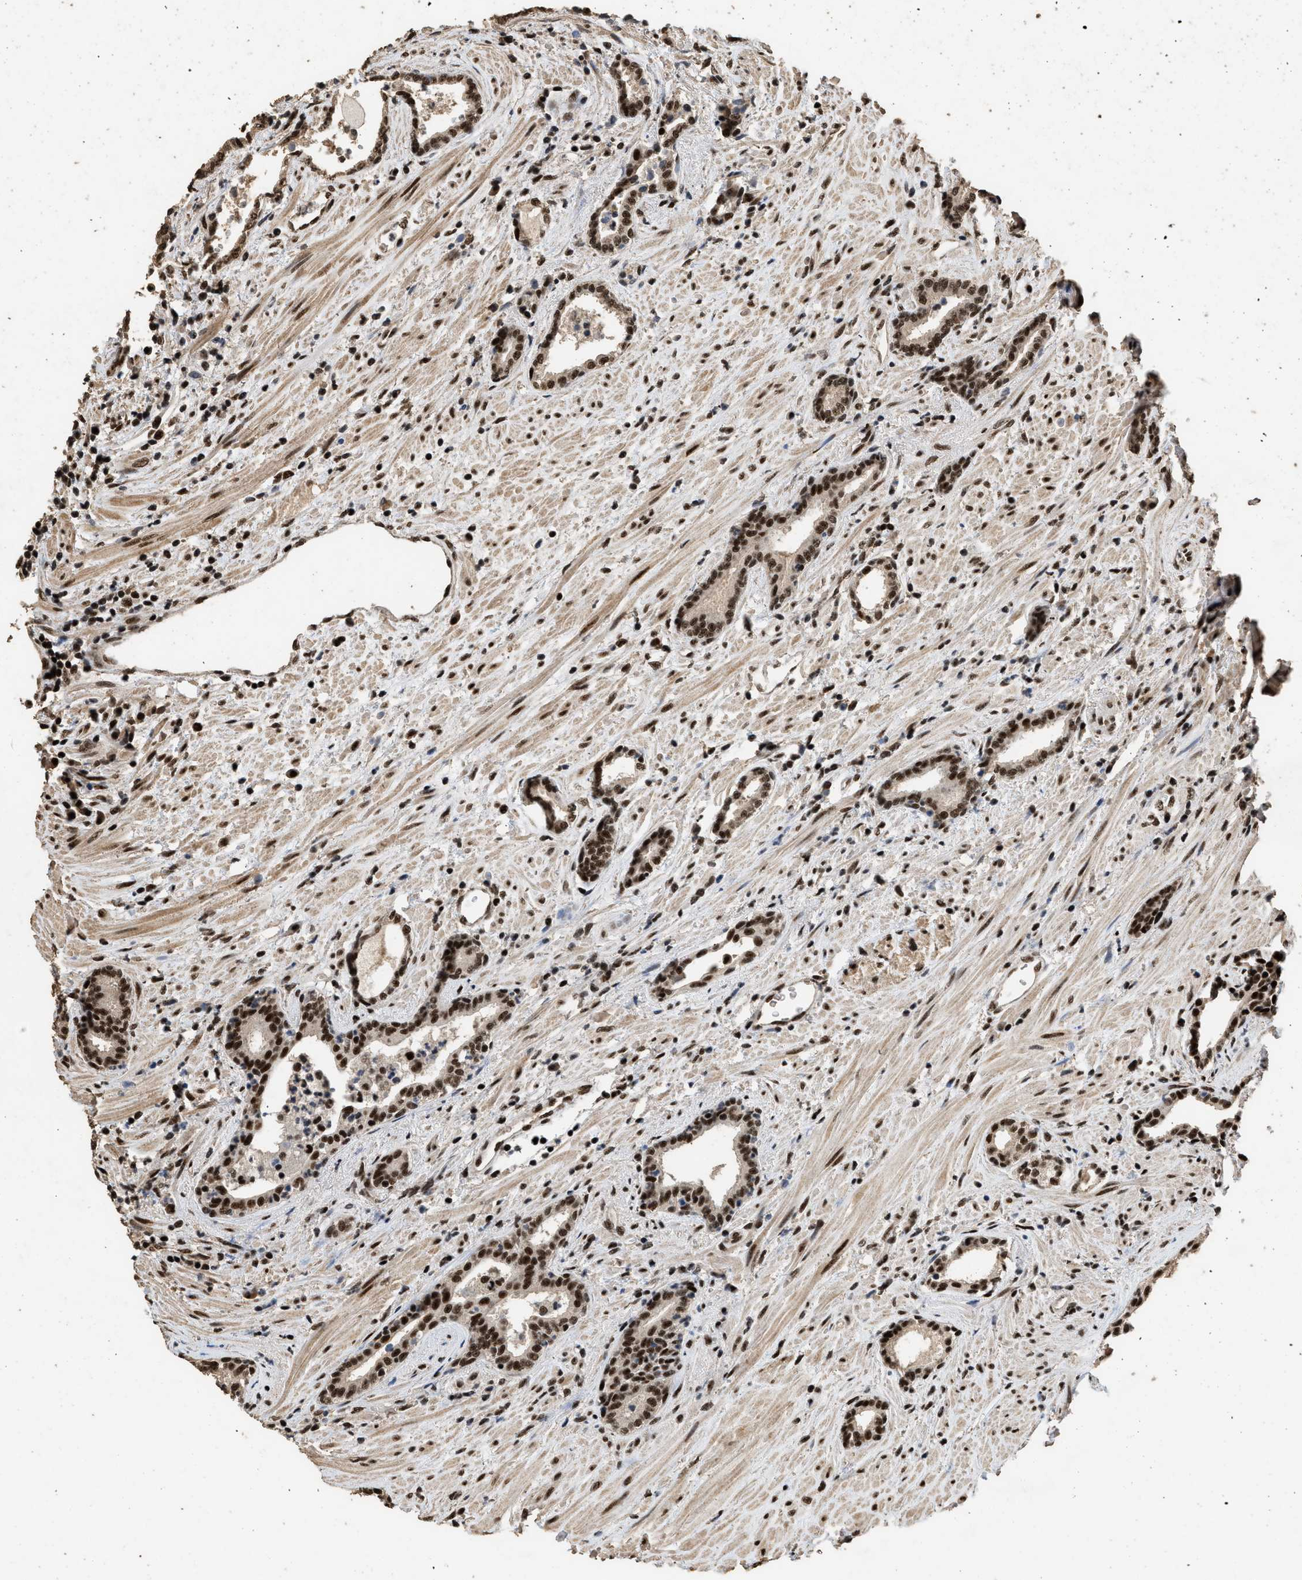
{"staining": {"intensity": "moderate", "quantity": ">75%", "location": "nuclear"}, "tissue": "prostate cancer", "cell_type": "Tumor cells", "image_type": "cancer", "snomed": [{"axis": "morphology", "description": "Adenocarcinoma, High grade"}, {"axis": "topography", "description": "Prostate"}], "caption": "Protein staining exhibits moderate nuclear positivity in approximately >75% of tumor cells in prostate adenocarcinoma (high-grade).", "gene": "PPP4R3B", "patient": {"sex": "male", "age": 71}}